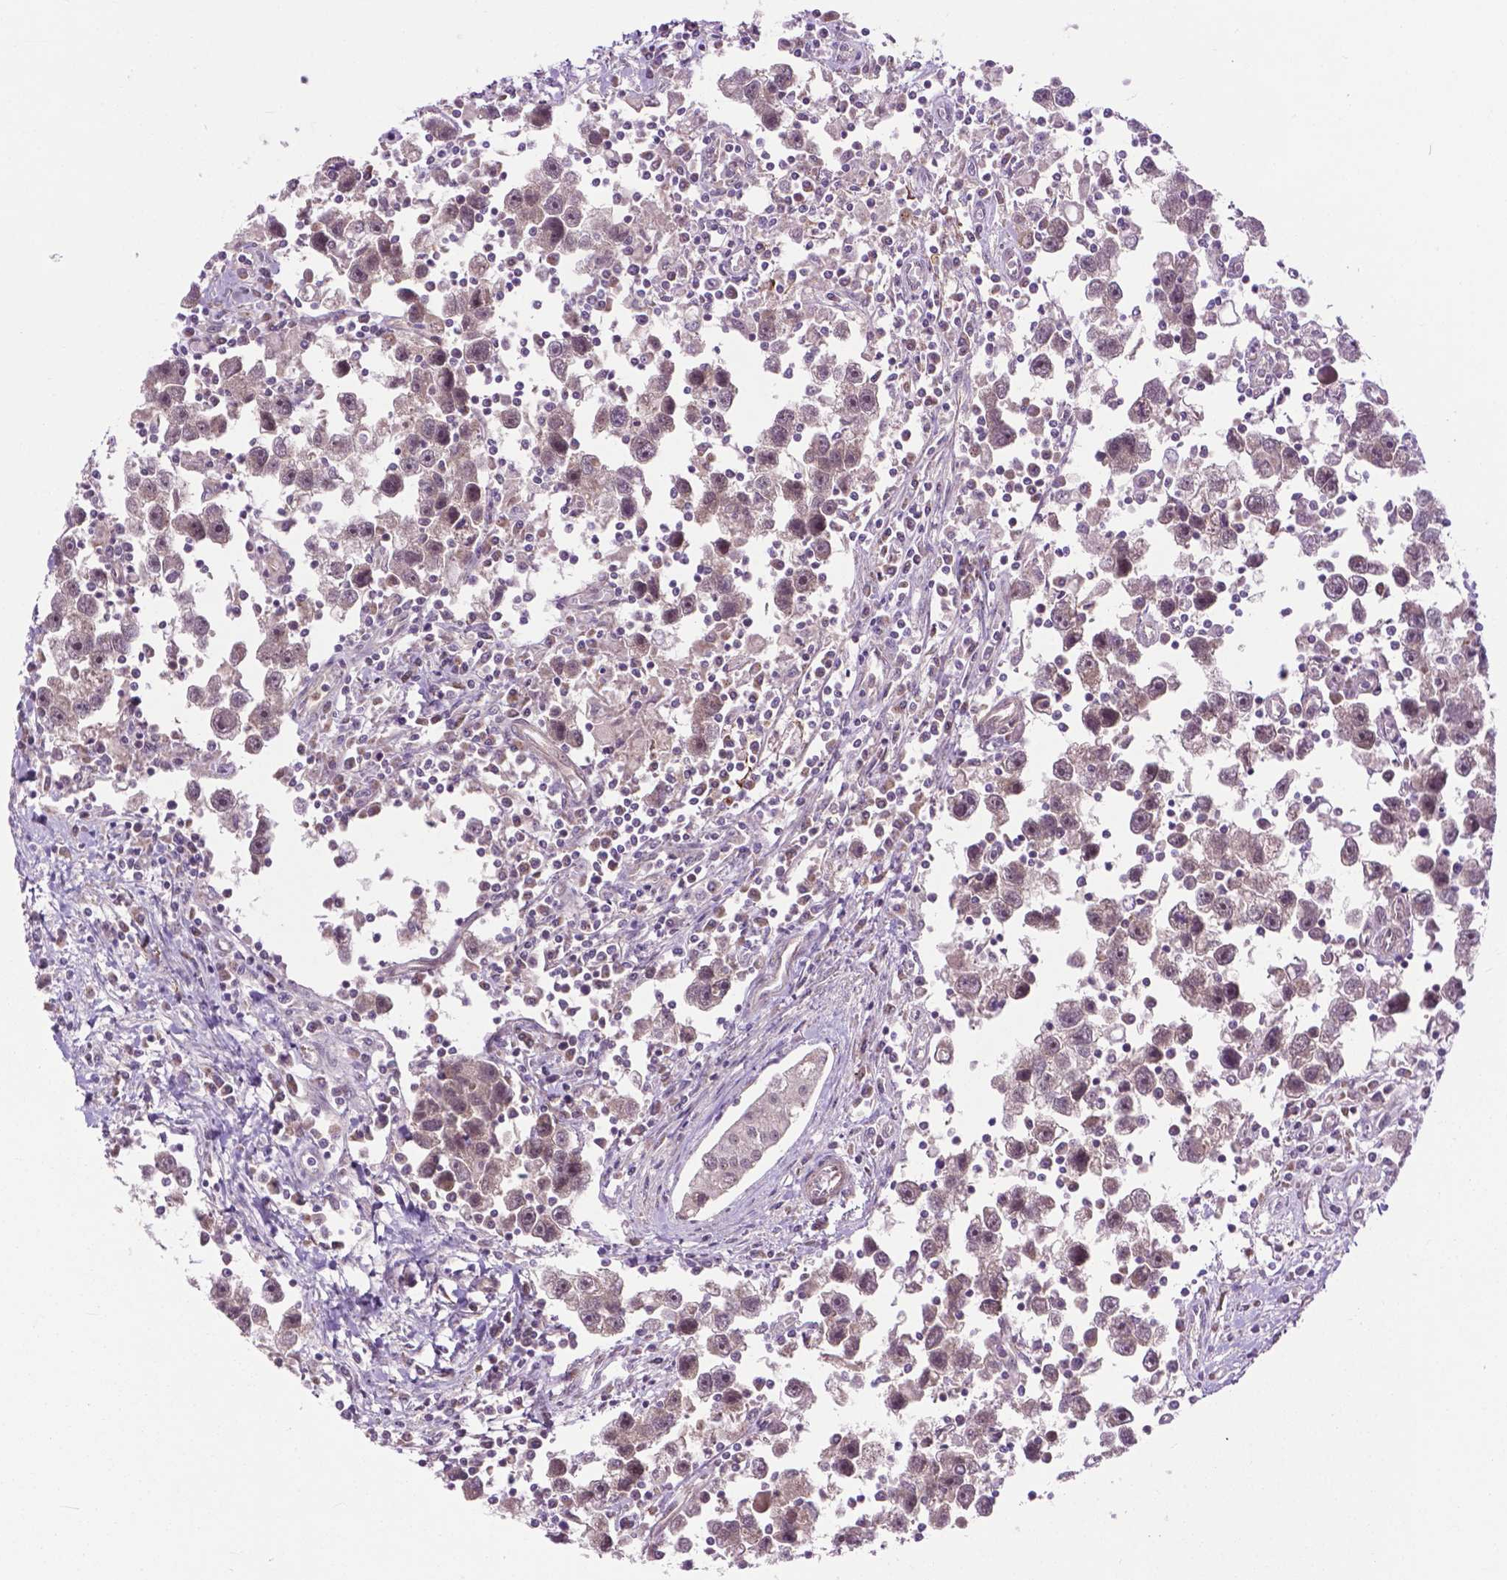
{"staining": {"intensity": "negative", "quantity": "none", "location": "none"}, "tissue": "testis cancer", "cell_type": "Tumor cells", "image_type": "cancer", "snomed": [{"axis": "morphology", "description": "Seminoma, NOS"}, {"axis": "topography", "description": "Testis"}], "caption": "Tumor cells show no significant protein expression in testis seminoma.", "gene": "PPP1CB", "patient": {"sex": "male", "age": 30}}